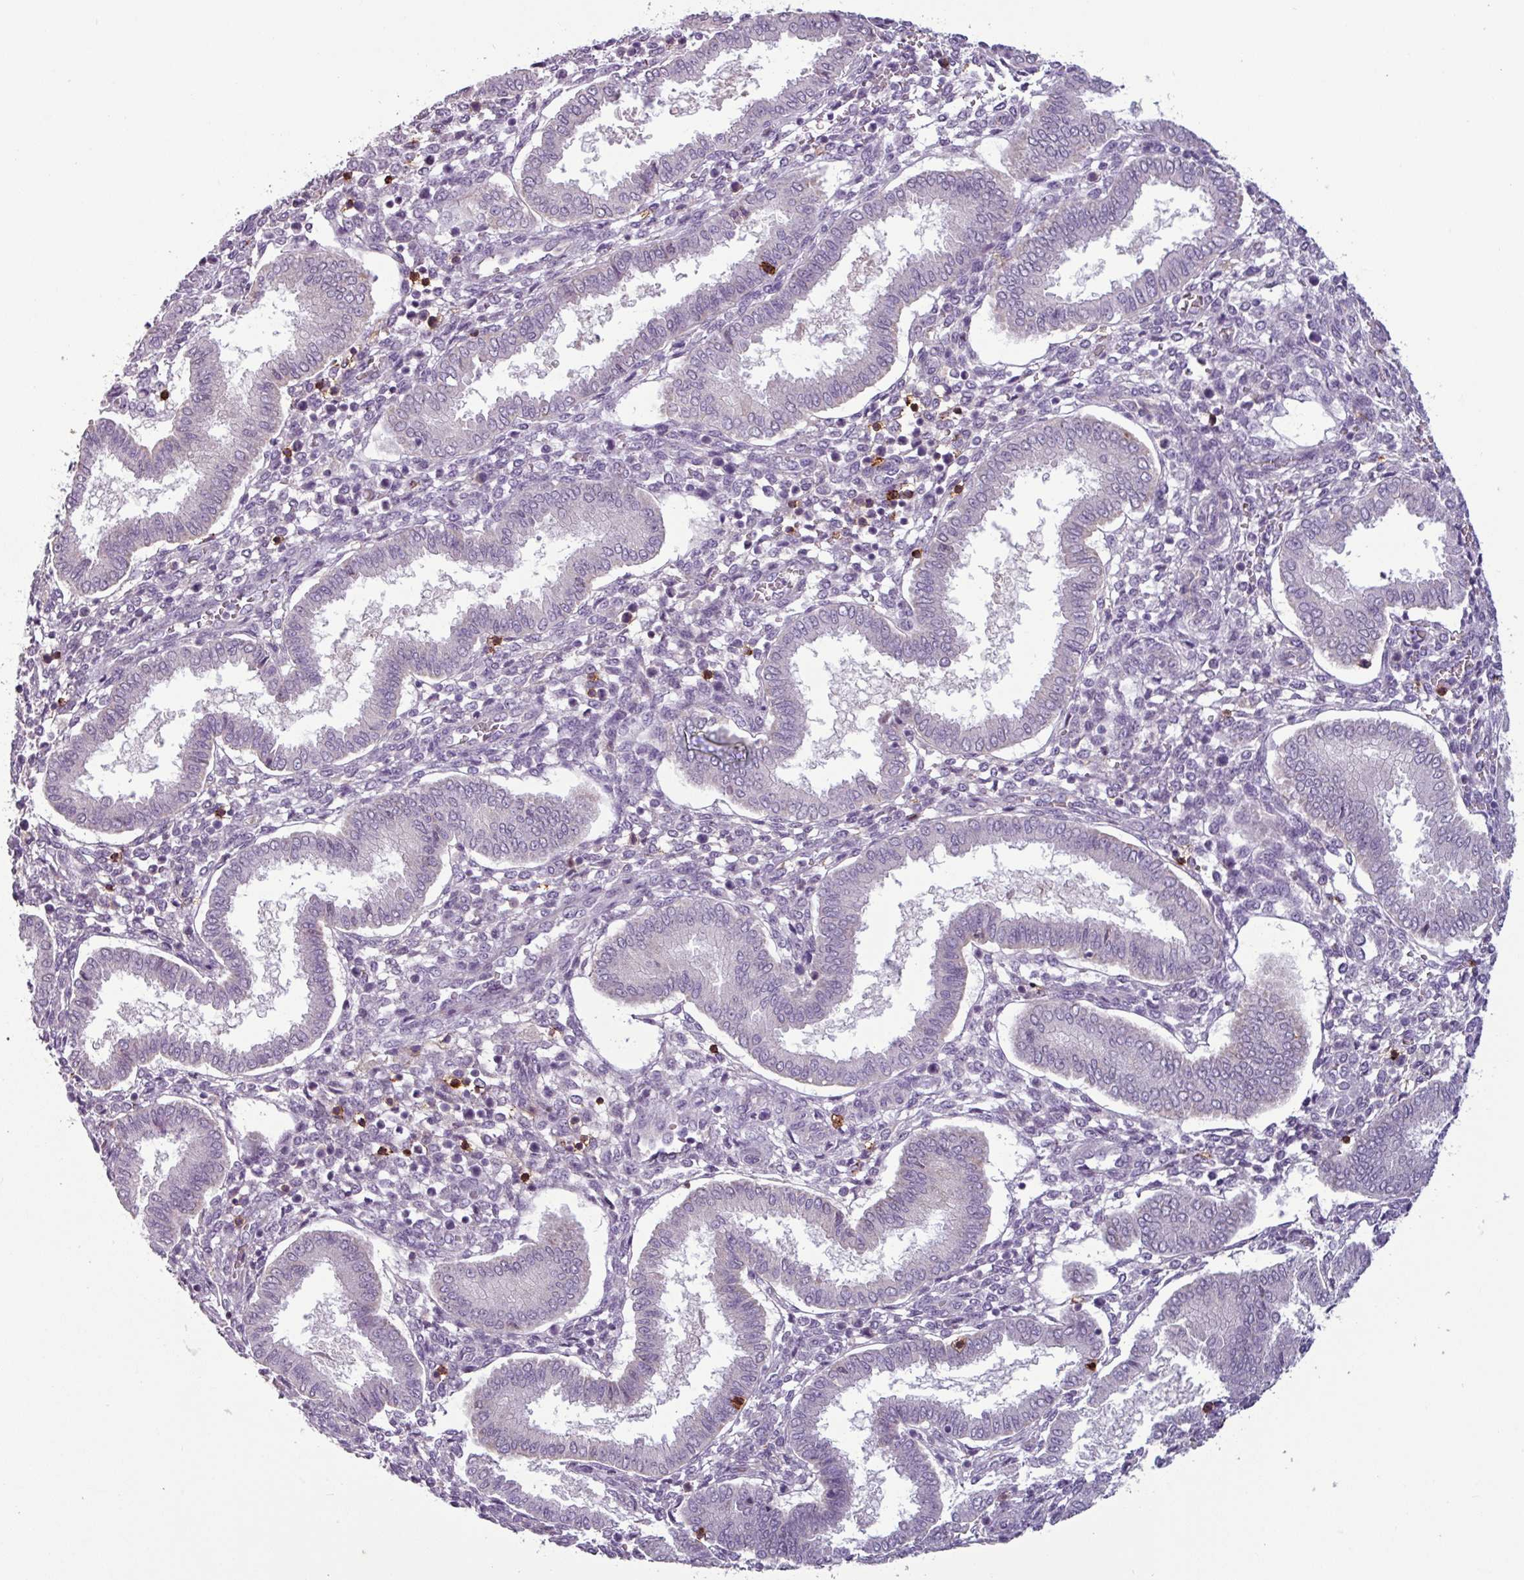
{"staining": {"intensity": "negative", "quantity": "none", "location": "none"}, "tissue": "endometrium", "cell_type": "Cells in endometrial stroma", "image_type": "normal", "snomed": [{"axis": "morphology", "description": "Normal tissue, NOS"}, {"axis": "topography", "description": "Endometrium"}], "caption": "A high-resolution image shows IHC staining of normal endometrium, which displays no significant expression in cells in endometrial stroma. (Brightfield microscopy of DAB (3,3'-diaminobenzidine) IHC at high magnification).", "gene": "CD8A", "patient": {"sex": "female", "age": 24}}